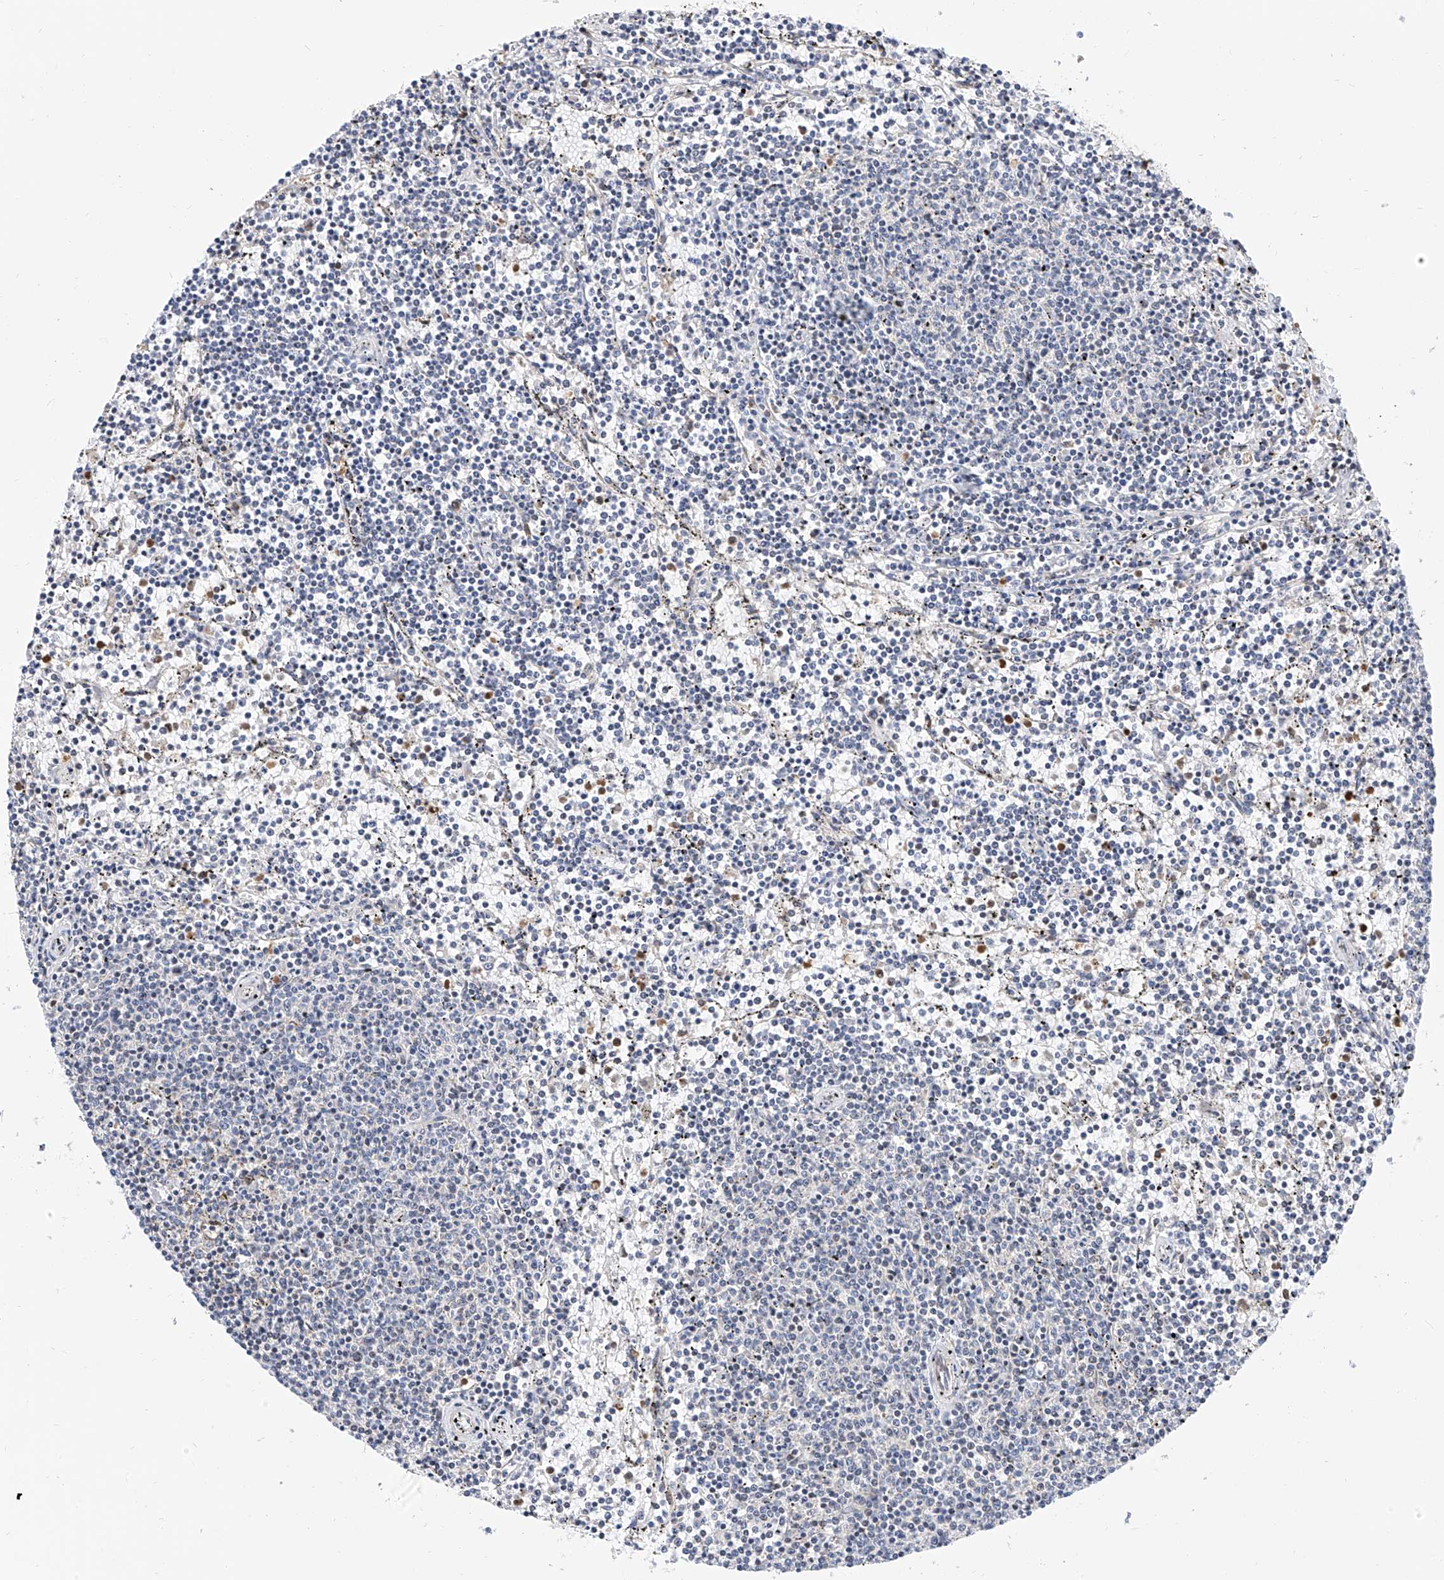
{"staining": {"intensity": "negative", "quantity": "none", "location": "none"}, "tissue": "lymphoma", "cell_type": "Tumor cells", "image_type": "cancer", "snomed": [{"axis": "morphology", "description": "Malignant lymphoma, non-Hodgkin's type, Low grade"}, {"axis": "topography", "description": "Spleen"}], "caption": "IHC photomicrograph of neoplastic tissue: human lymphoma stained with DAB exhibits no significant protein positivity in tumor cells.", "gene": "TTLL8", "patient": {"sex": "female", "age": 50}}